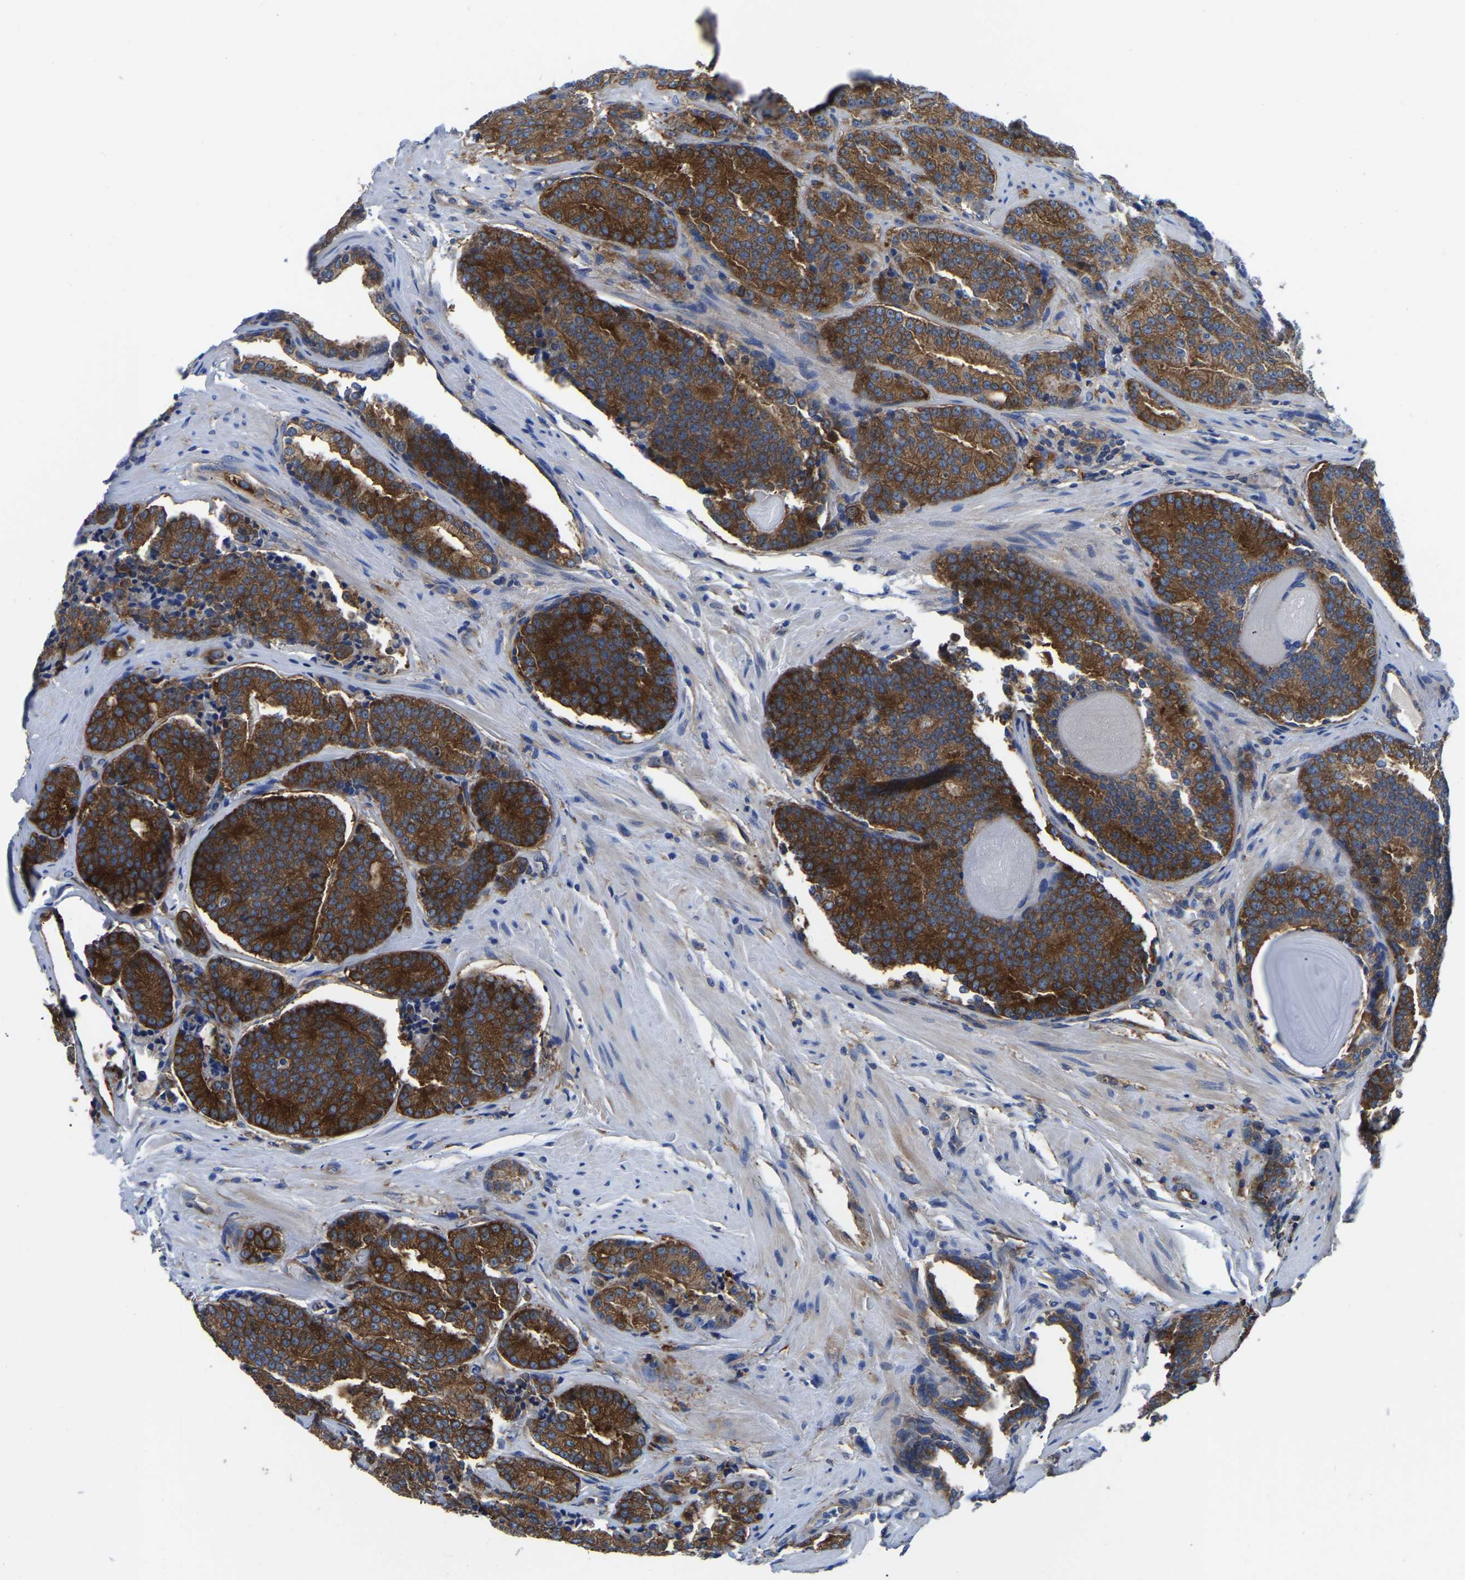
{"staining": {"intensity": "strong", "quantity": ">75%", "location": "cytoplasmic/membranous"}, "tissue": "prostate cancer", "cell_type": "Tumor cells", "image_type": "cancer", "snomed": [{"axis": "morphology", "description": "Adenocarcinoma, High grade"}, {"axis": "topography", "description": "Prostate"}], "caption": "Tumor cells display strong cytoplasmic/membranous expression in about >75% of cells in prostate cancer (adenocarcinoma (high-grade)).", "gene": "TFG", "patient": {"sex": "male", "age": 61}}